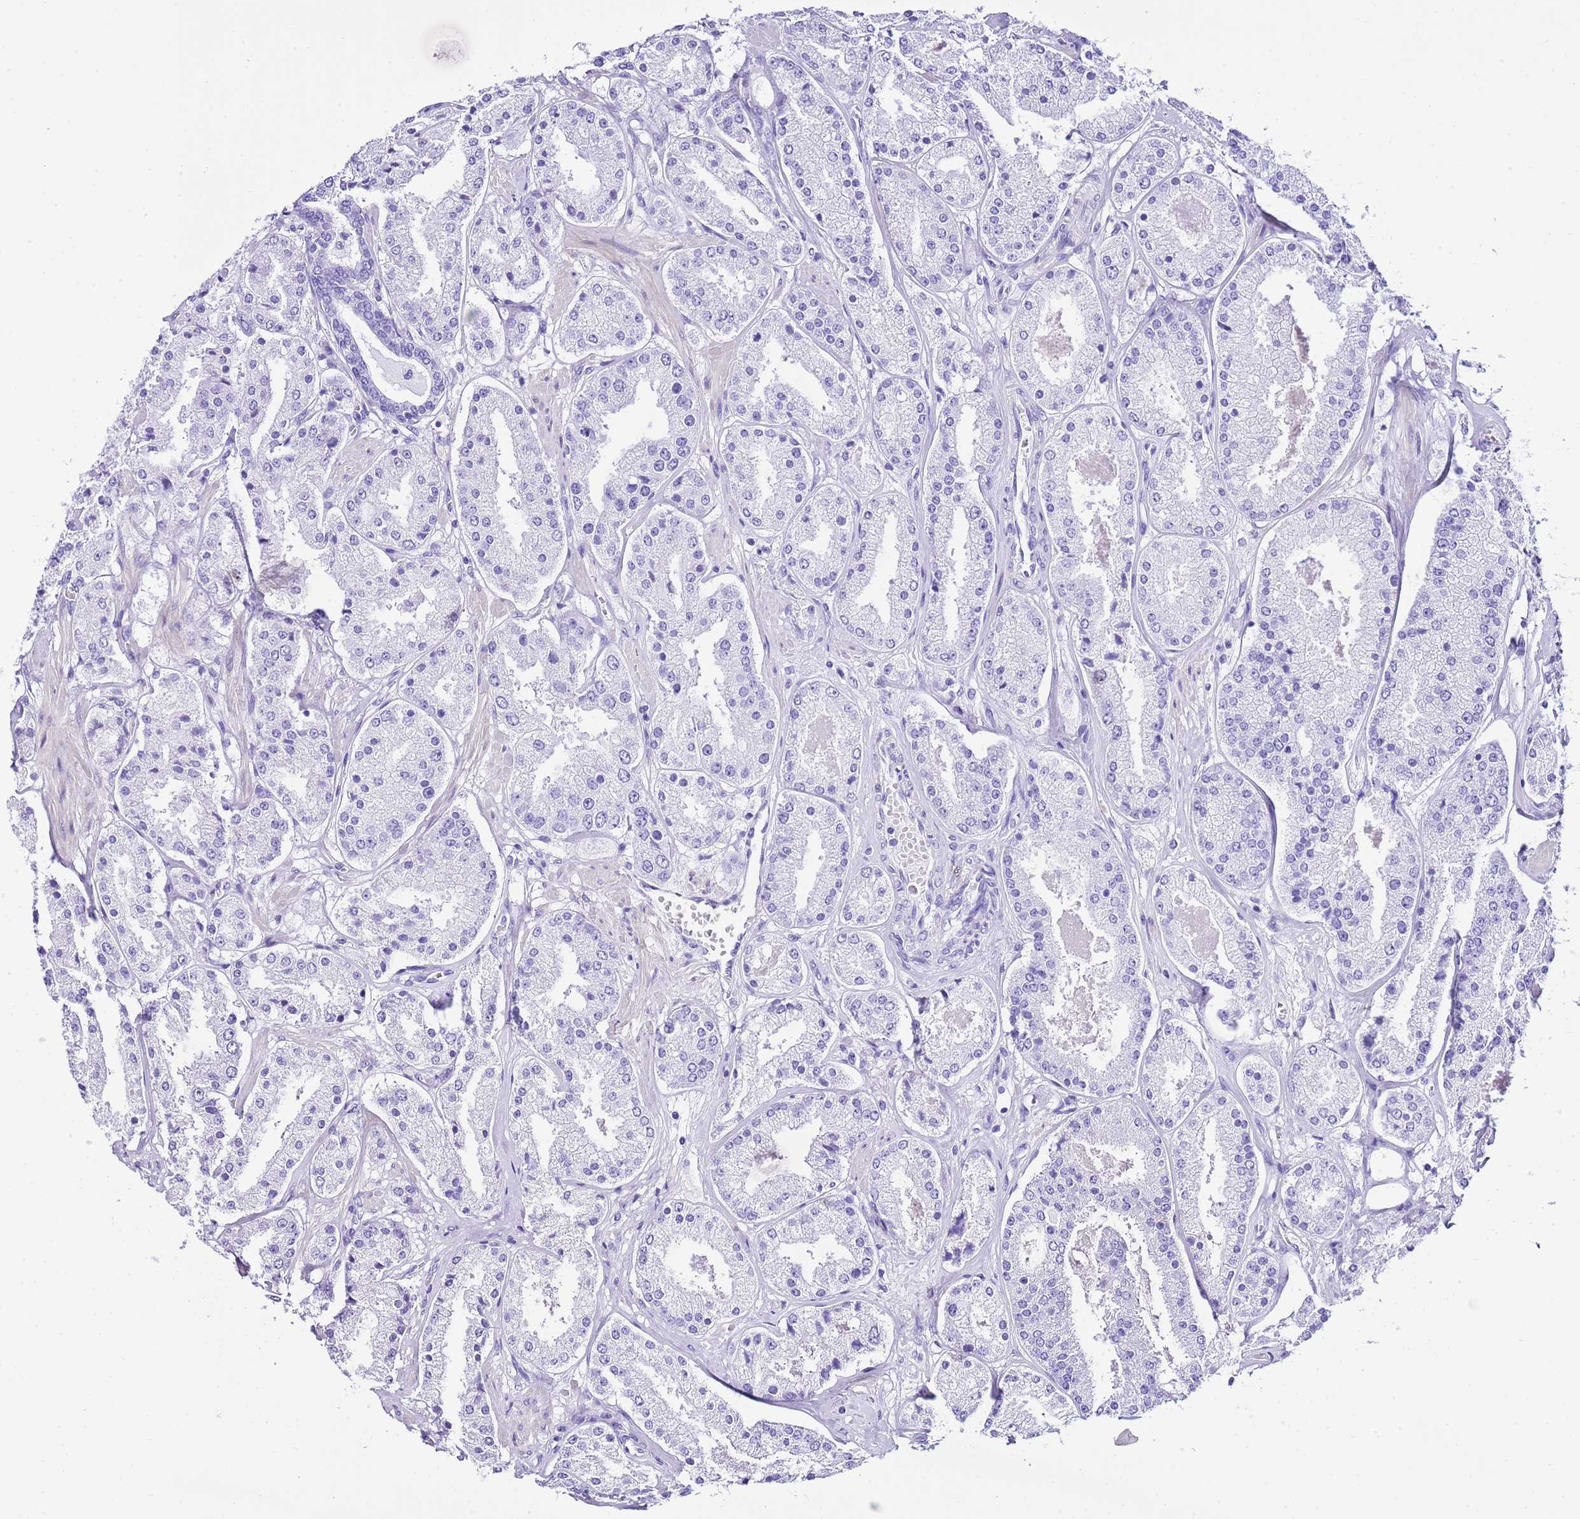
{"staining": {"intensity": "negative", "quantity": "none", "location": "none"}, "tissue": "prostate cancer", "cell_type": "Tumor cells", "image_type": "cancer", "snomed": [{"axis": "morphology", "description": "Adenocarcinoma, High grade"}, {"axis": "topography", "description": "Prostate"}], "caption": "Histopathology image shows no protein staining in tumor cells of prostate cancer tissue.", "gene": "KCNC1", "patient": {"sex": "male", "age": 63}}